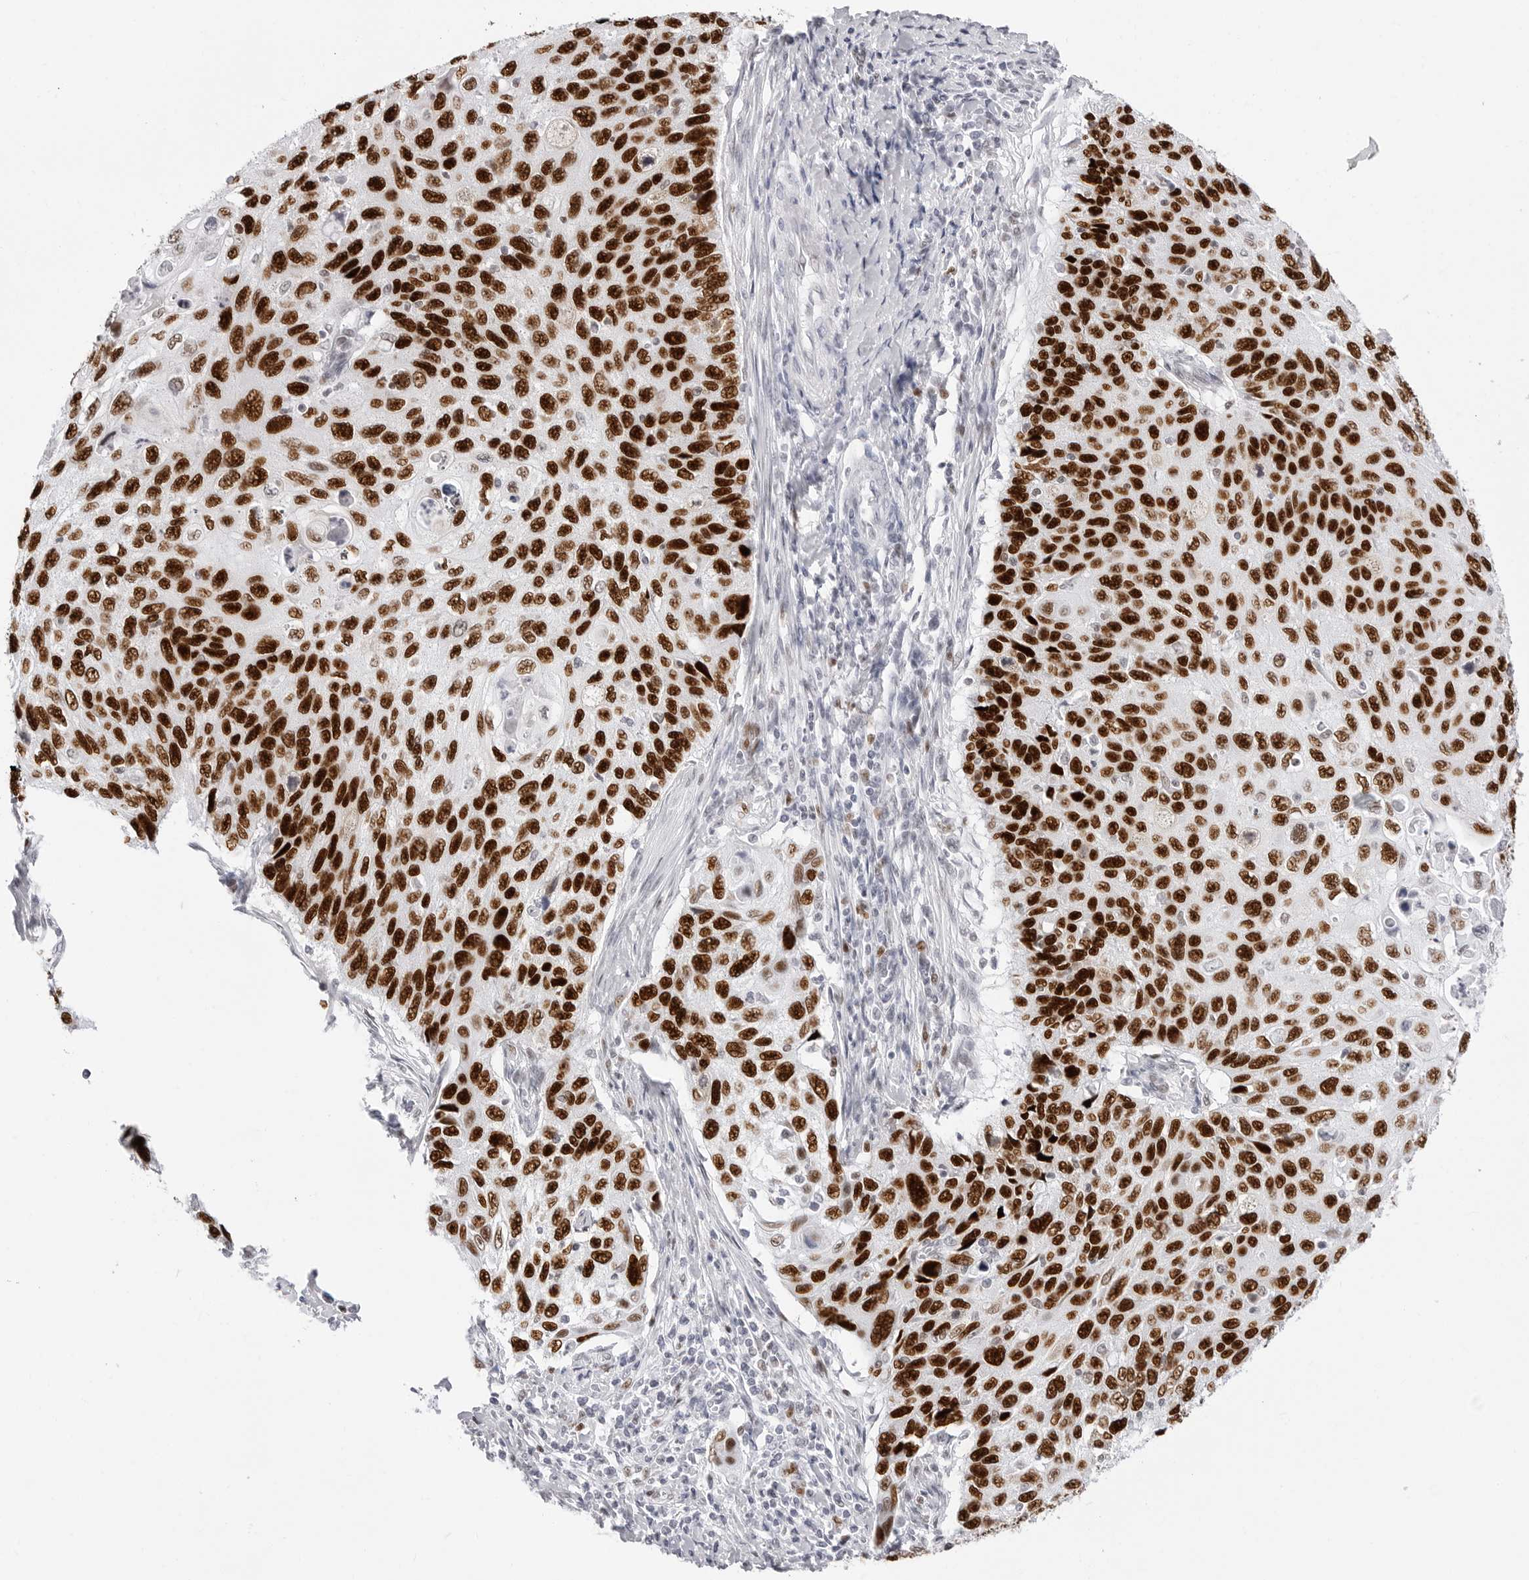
{"staining": {"intensity": "strong", "quantity": ">75%", "location": "nuclear"}, "tissue": "cervical cancer", "cell_type": "Tumor cells", "image_type": "cancer", "snomed": [{"axis": "morphology", "description": "Squamous cell carcinoma, NOS"}, {"axis": "topography", "description": "Cervix"}], "caption": "A micrograph of human cervical cancer (squamous cell carcinoma) stained for a protein shows strong nuclear brown staining in tumor cells.", "gene": "NASP", "patient": {"sex": "female", "age": 70}}